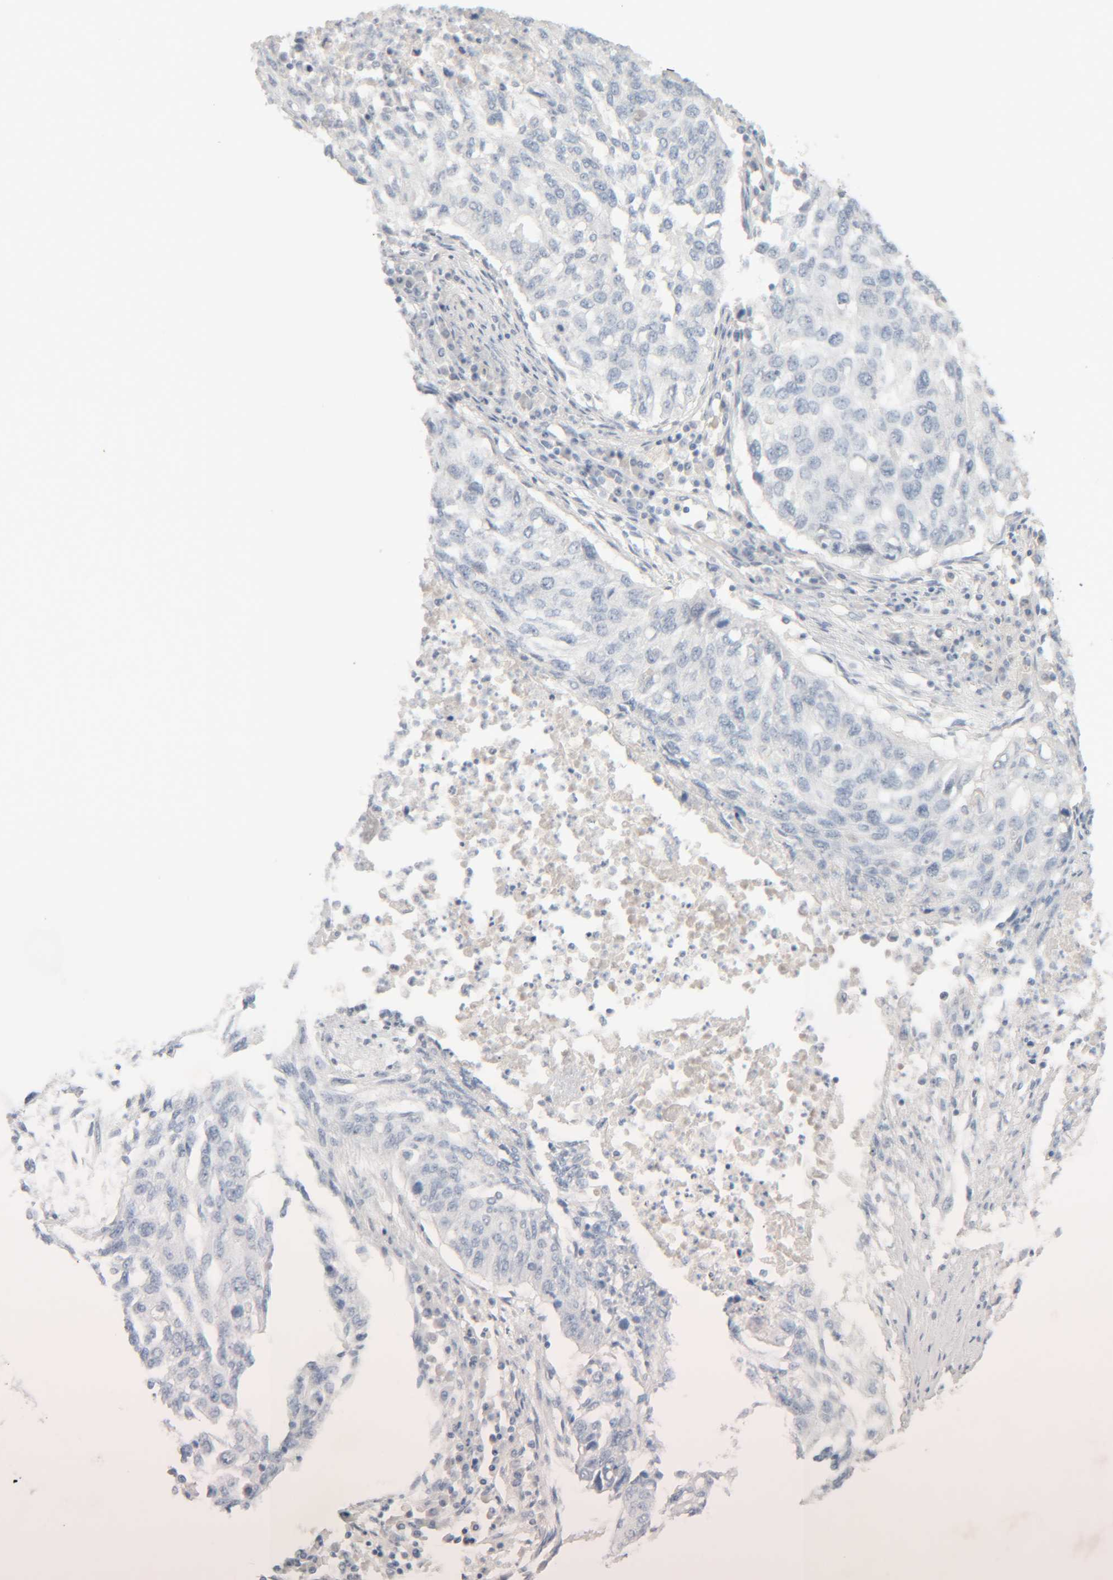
{"staining": {"intensity": "negative", "quantity": "none", "location": "none"}, "tissue": "lung cancer", "cell_type": "Tumor cells", "image_type": "cancer", "snomed": [{"axis": "morphology", "description": "Squamous cell carcinoma, NOS"}, {"axis": "topography", "description": "Lung"}], "caption": "An immunohistochemistry image of lung cancer is shown. There is no staining in tumor cells of lung cancer.", "gene": "RIDA", "patient": {"sex": "female", "age": 63}}